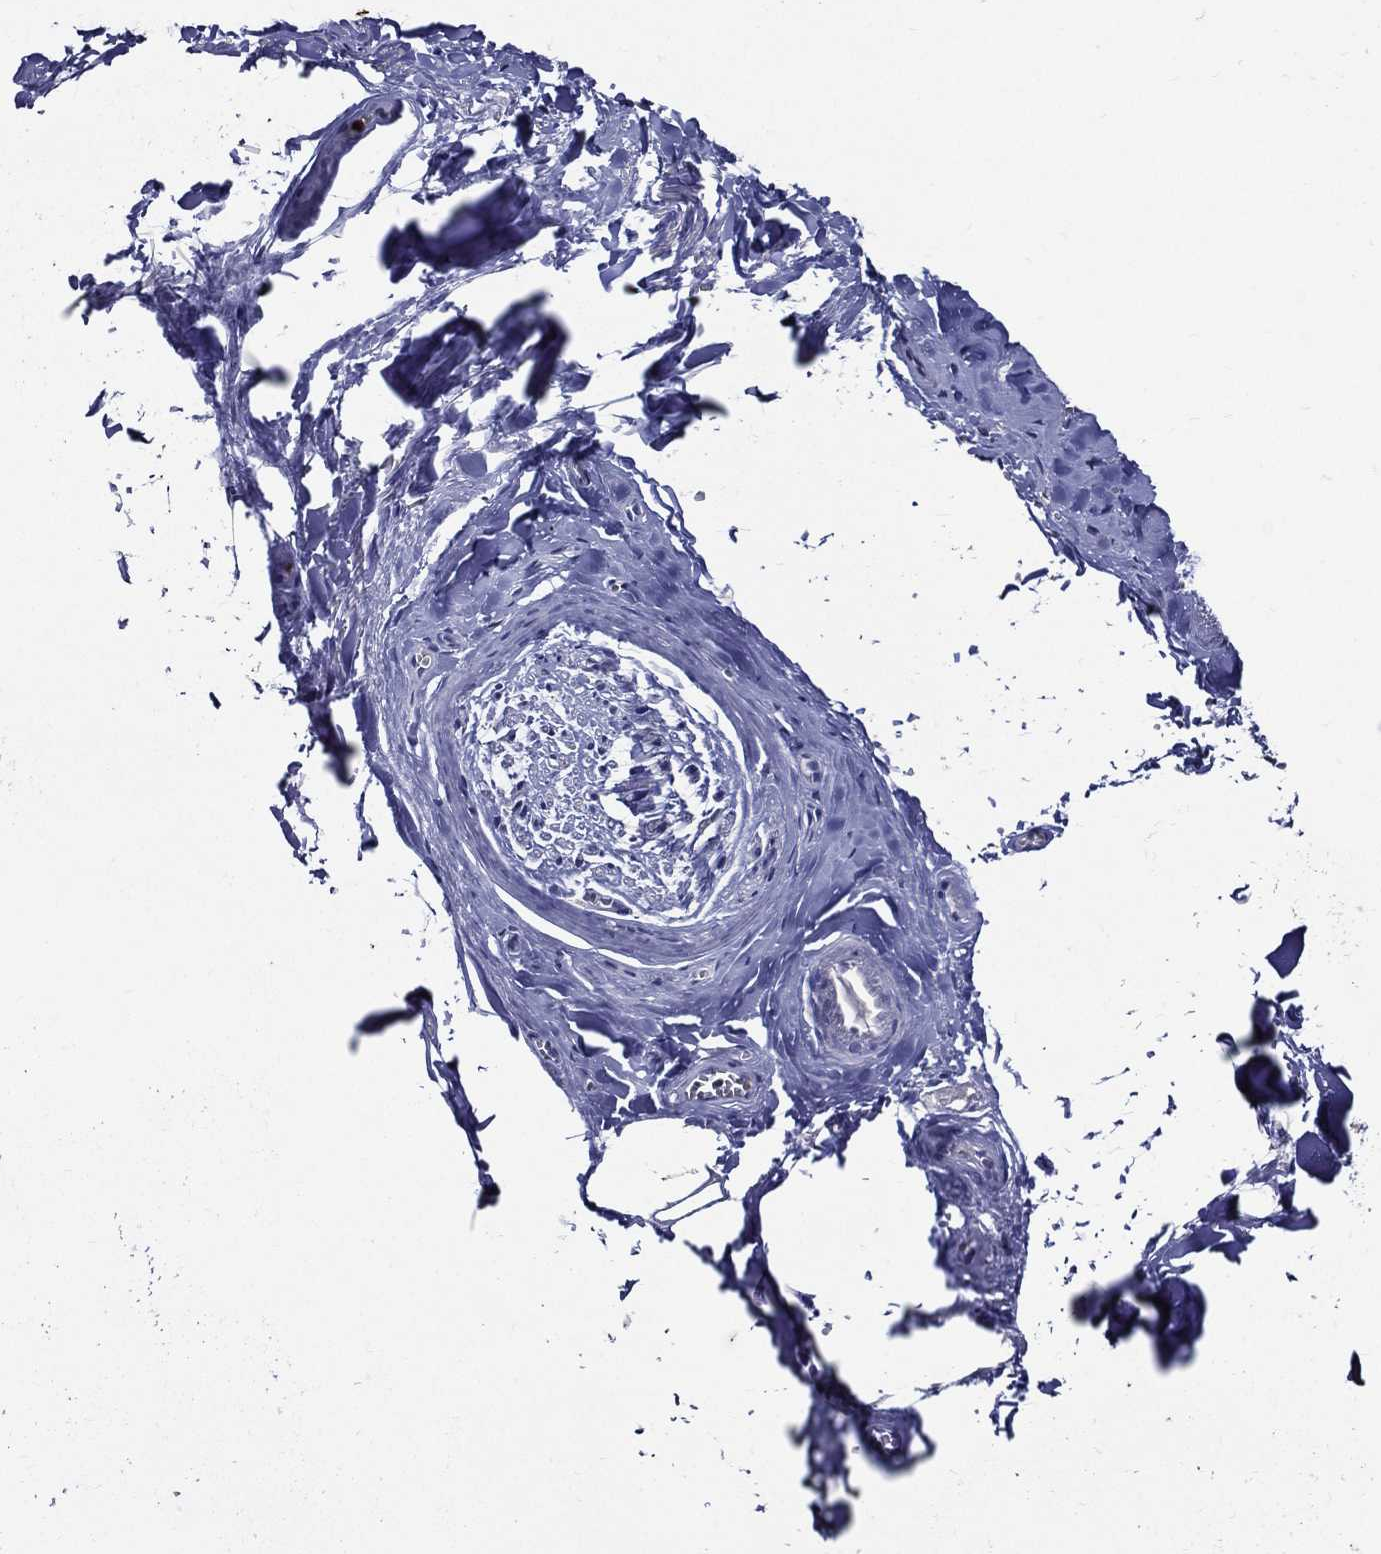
{"staining": {"intensity": "negative", "quantity": "none", "location": "none"}, "tissue": "soft tissue", "cell_type": "Fibroblasts", "image_type": "normal", "snomed": [{"axis": "morphology", "description": "Normal tissue, NOS"}, {"axis": "morphology", "description": "Squamous cell carcinoma, NOS"}, {"axis": "topography", "description": "Cartilage tissue"}, {"axis": "topography", "description": "Lung"}], "caption": "Soft tissue was stained to show a protein in brown. There is no significant staining in fibroblasts.", "gene": "GPR171", "patient": {"sex": "male", "age": 66}}